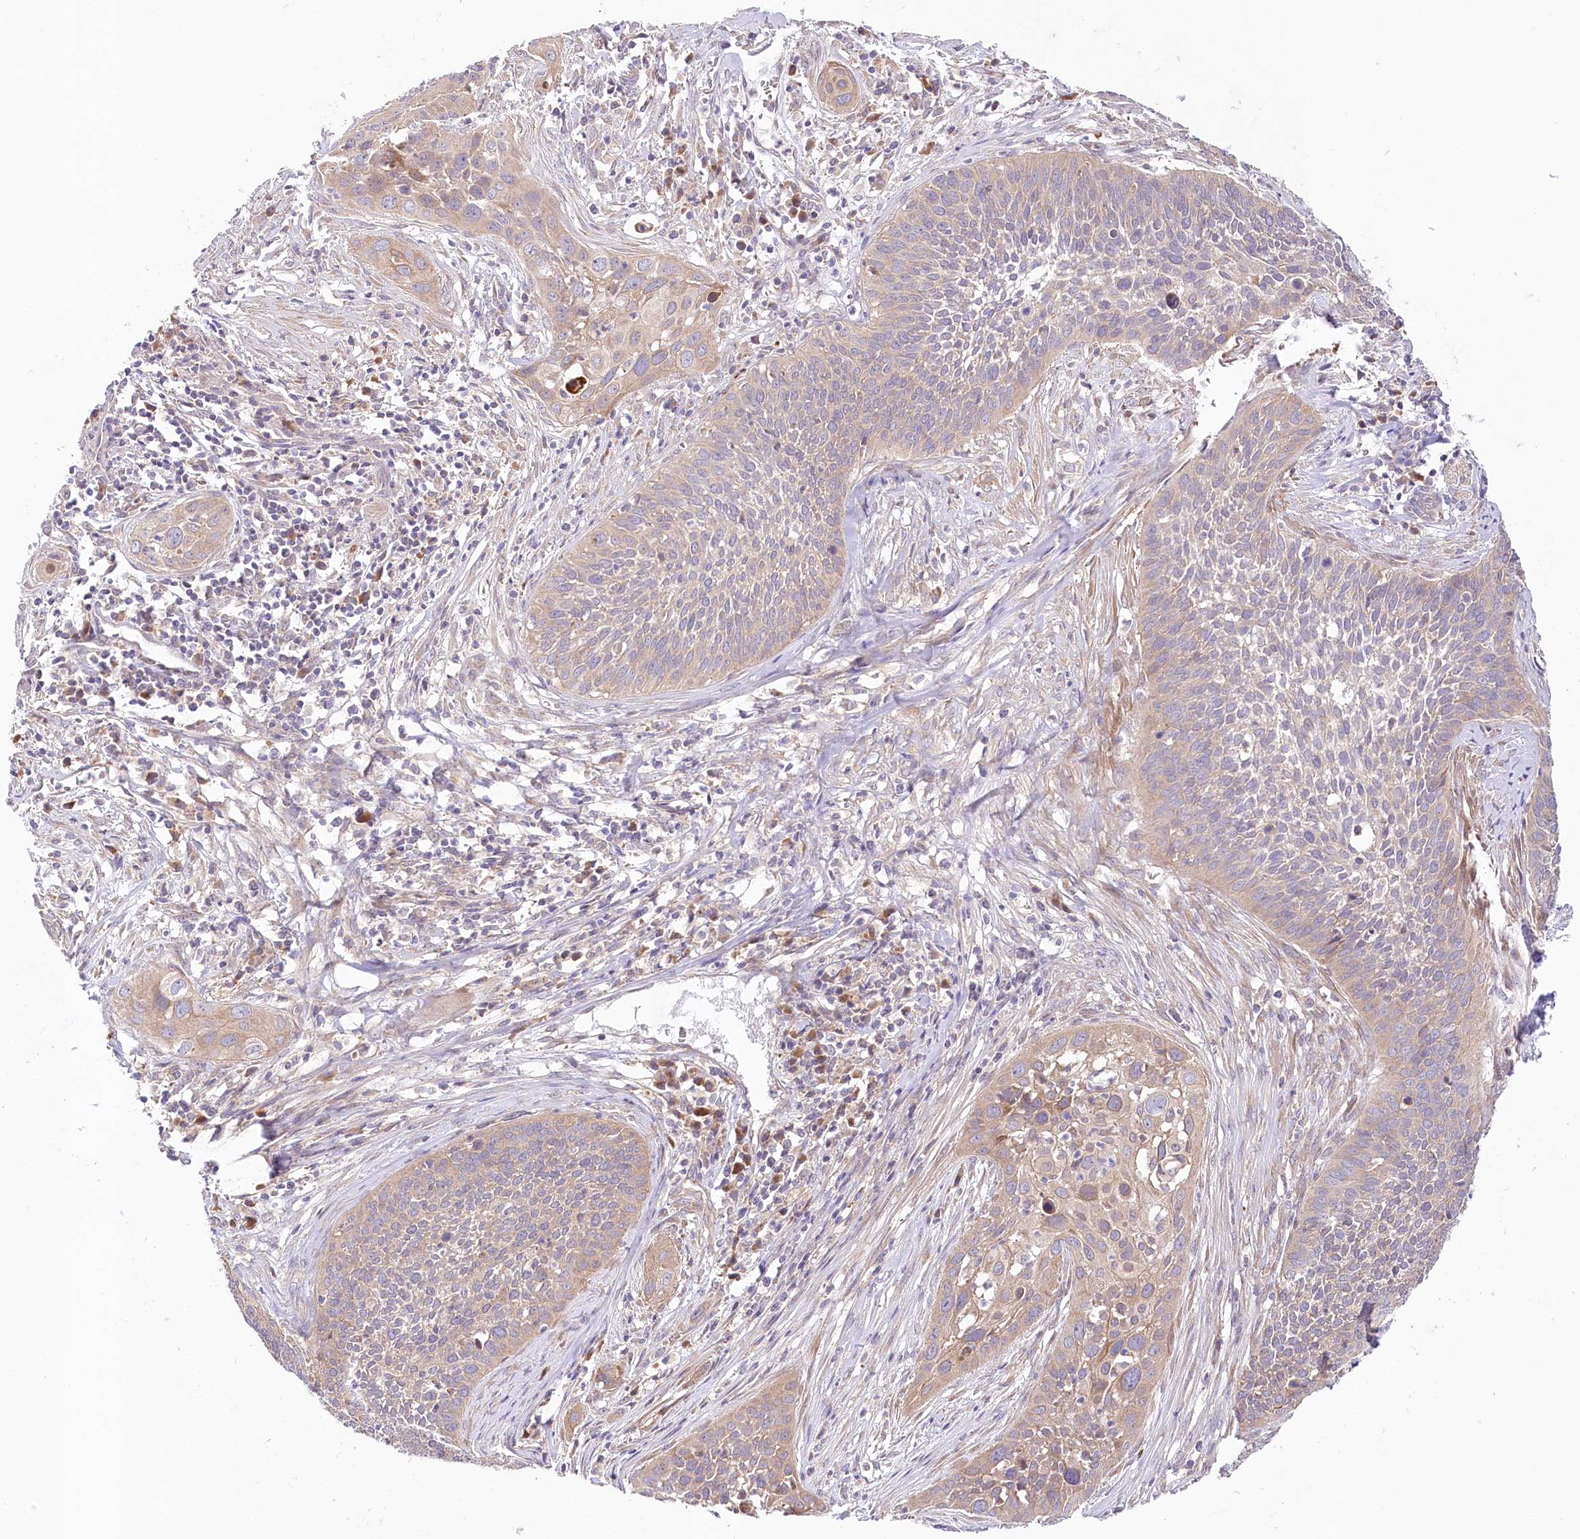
{"staining": {"intensity": "weak", "quantity": "<25%", "location": "cytoplasmic/membranous"}, "tissue": "cervical cancer", "cell_type": "Tumor cells", "image_type": "cancer", "snomed": [{"axis": "morphology", "description": "Squamous cell carcinoma, NOS"}, {"axis": "topography", "description": "Cervix"}], "caption": "Tumor cells show no significant positivity in squamous cell carcinoma (cervical).", "gene": "PYROXD1", "patient": {"sex": "female", "age": 34}}